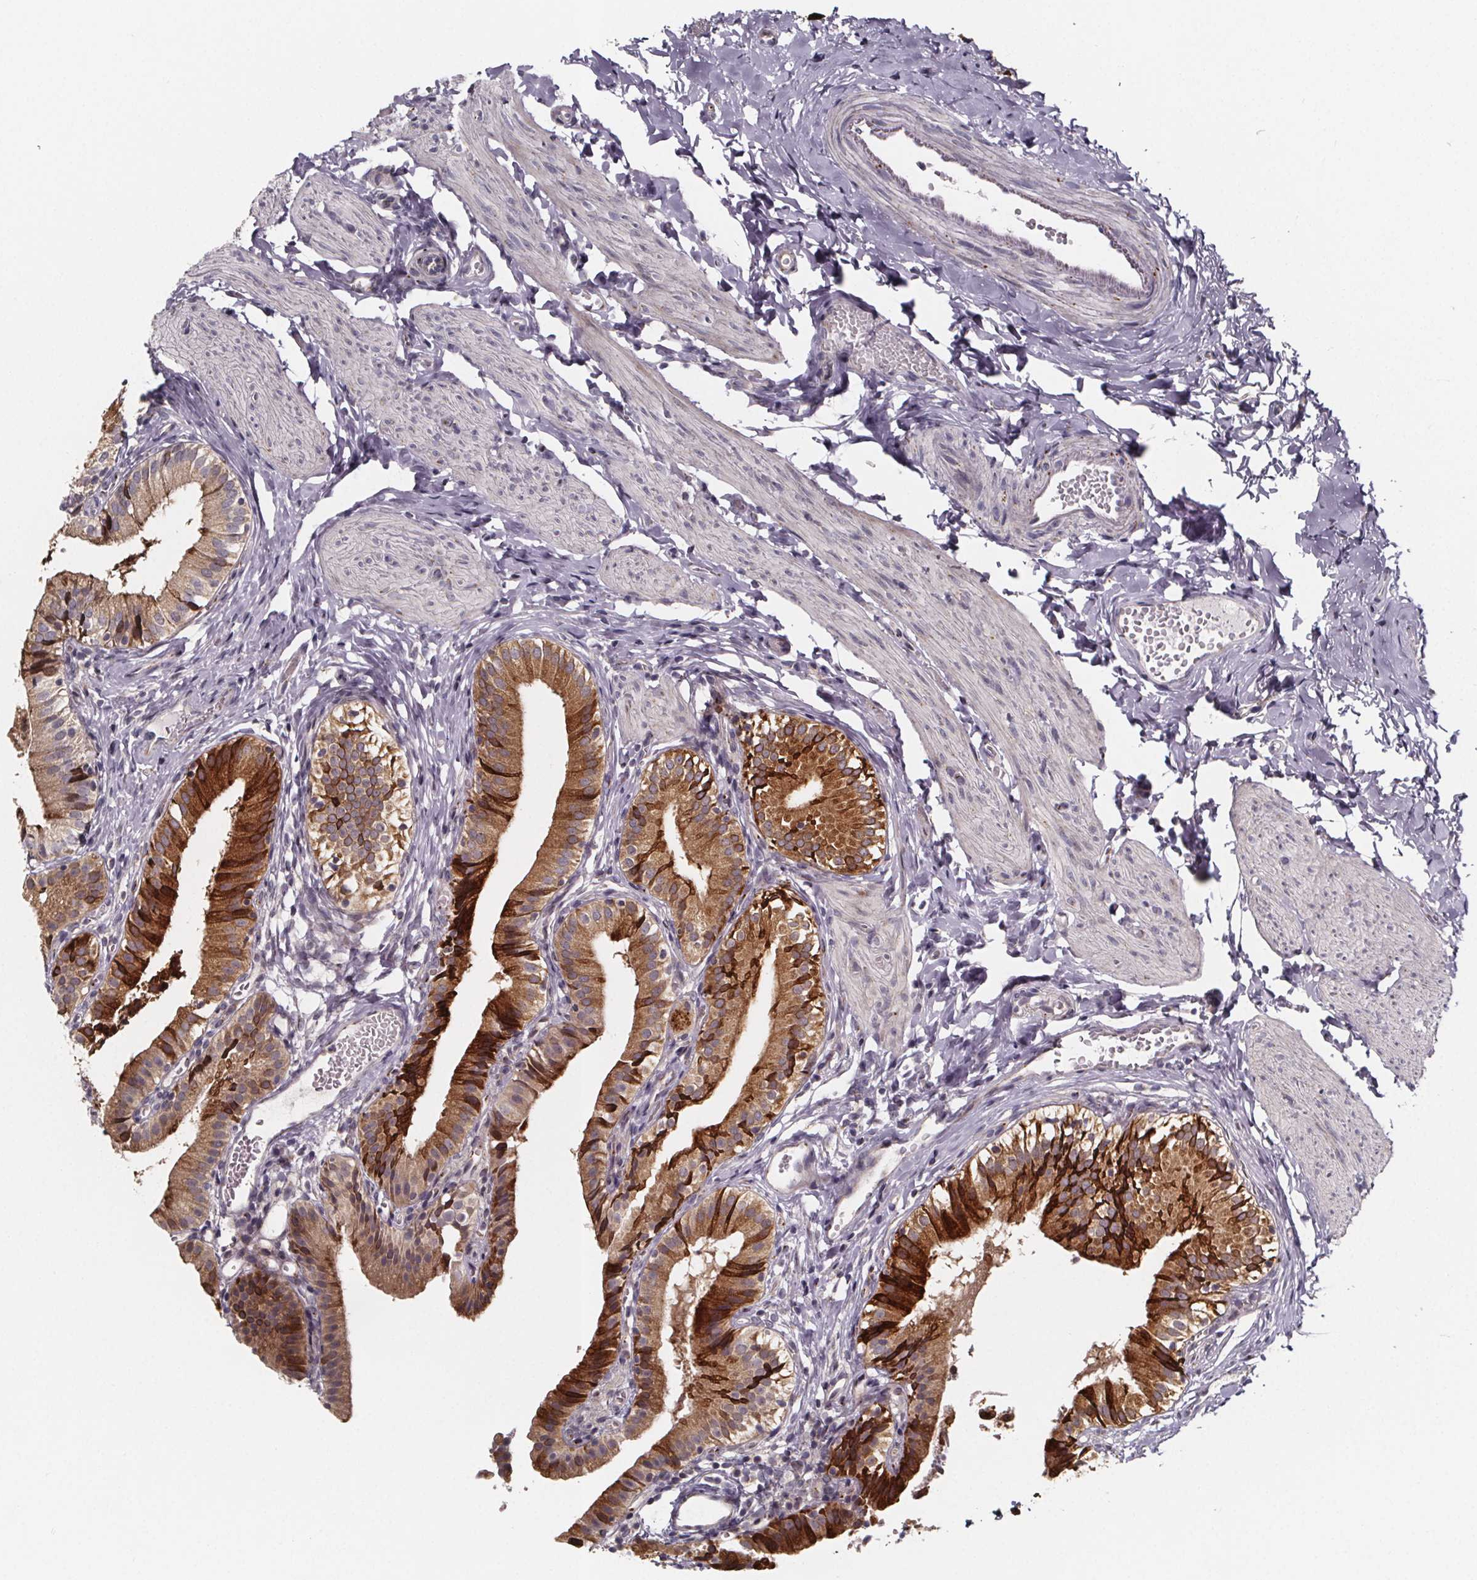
{"staining": {"intensity": "moderate", "quantity": ">75%", "location": "cytoplasmic/membranous"}, "tissue": "gallbladder", "cell_type": "Glandular cells", "image_type": "normal", "snomed": [{"axis": "morphology", "description": "Normal tissue, NOS"}, {"axis": "topography", "description": "Gallbladder"}], "caption": "Immunohistochemical staining of benign human gallbladder exhibits moderate cytoplasmic/membranous protein expression in approximately >75% of glandular cells. Using DAB (brown) and hematoxylin (blue) stains, captured at high magnification using brightfield microscopy.", "gene": "NDST1", "patient": {"sex": "female", "age": 47}}